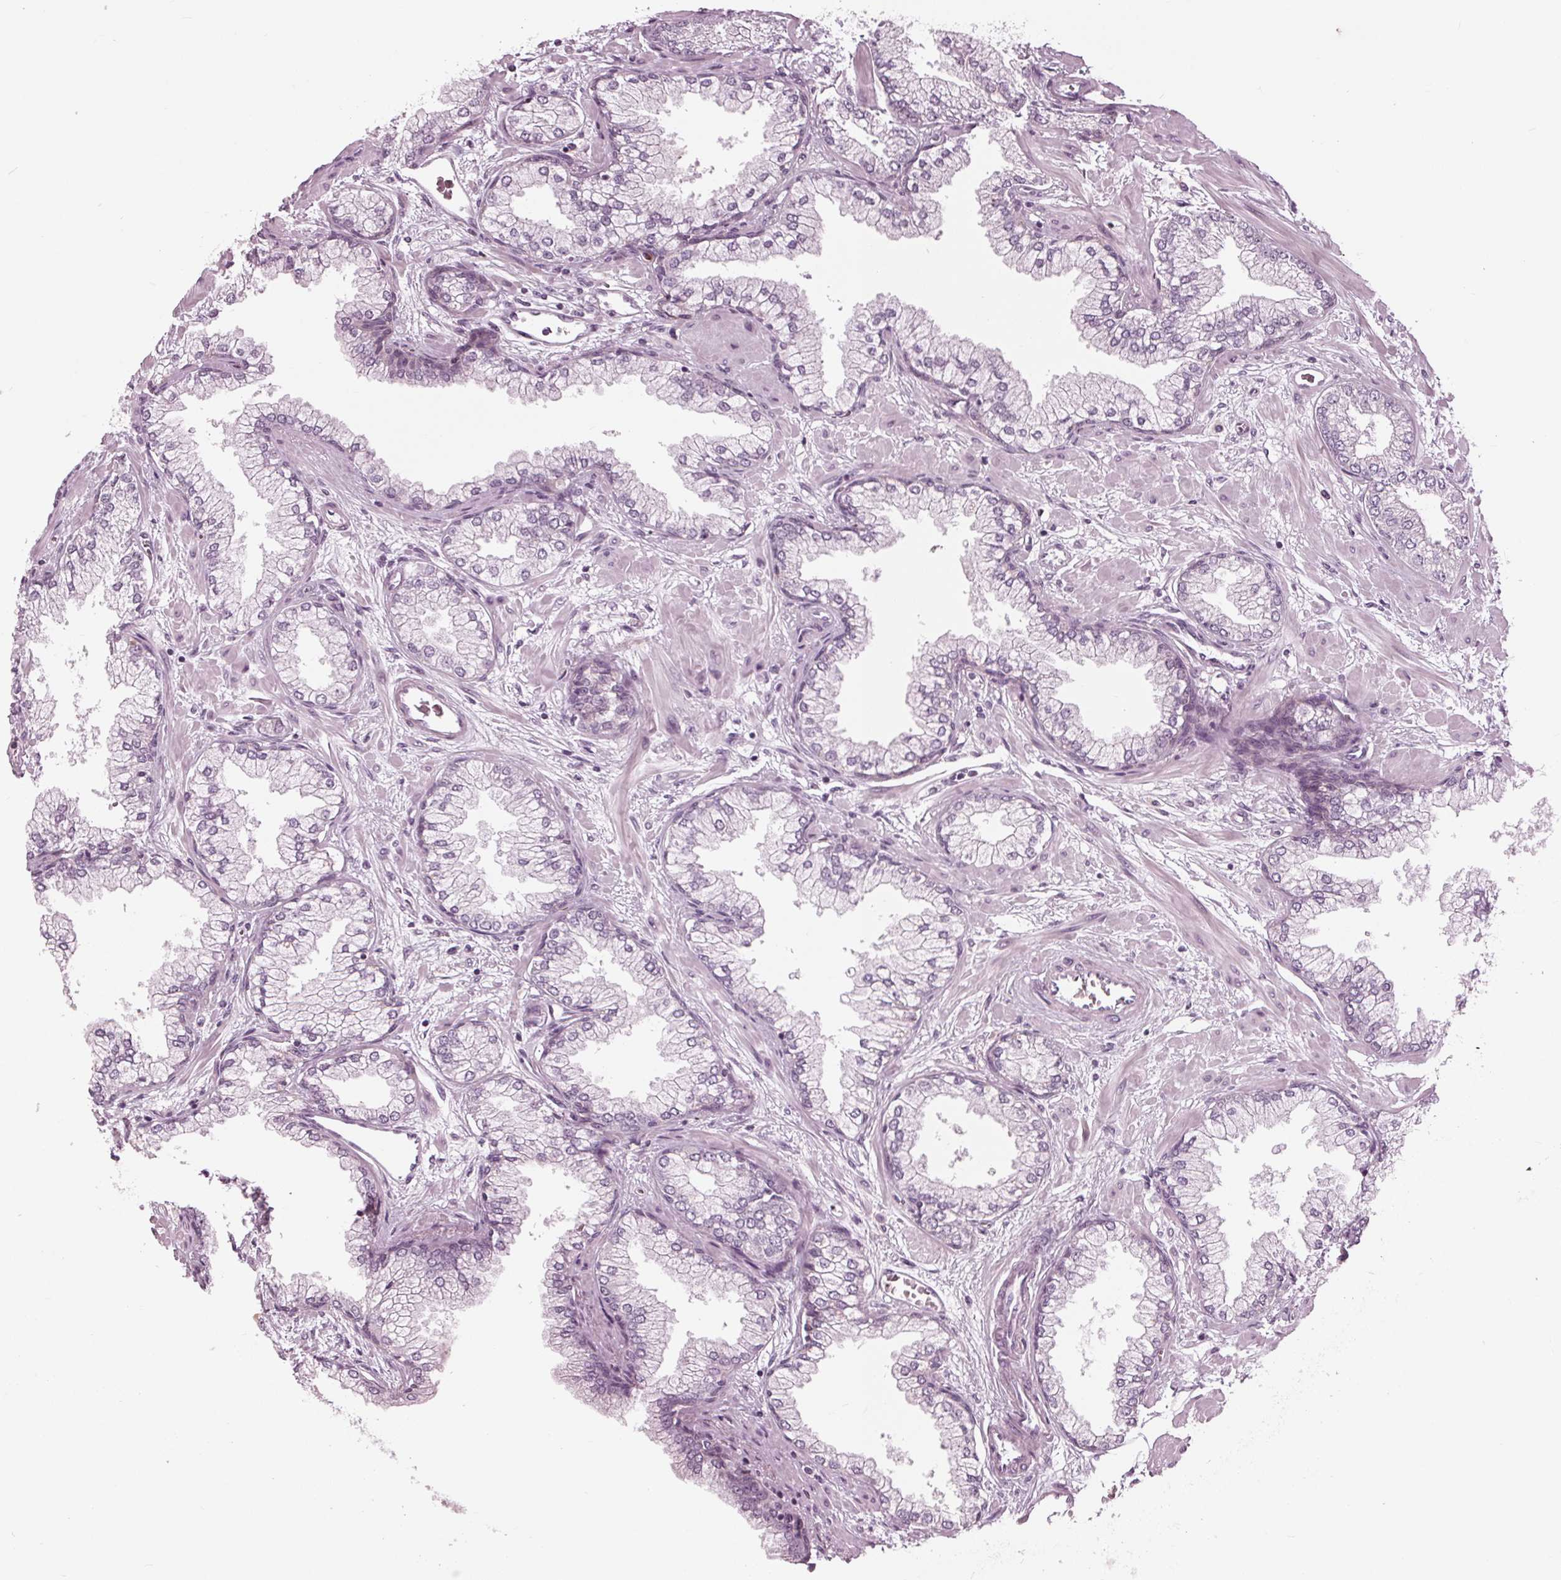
{"staining": {"intensity": "negative", "quantity": "none", "location": "none"}, "tissue": "prostate cancer", "cell_type": "Tumor cells", "image_type": "cancer", "snomed": [{"axis": "morphology", "description": "Adenocarcinoma, Low grade"}, {"axis": "topography", "description": "Prostate"}], "caption": "This is an IHC micrograph of human prostate cancer (adenocarcinoma (low-grade)). There is no expression in tumor cells.", "gene": "CLN6", "patient": {"sex": "male", "age": 55}}